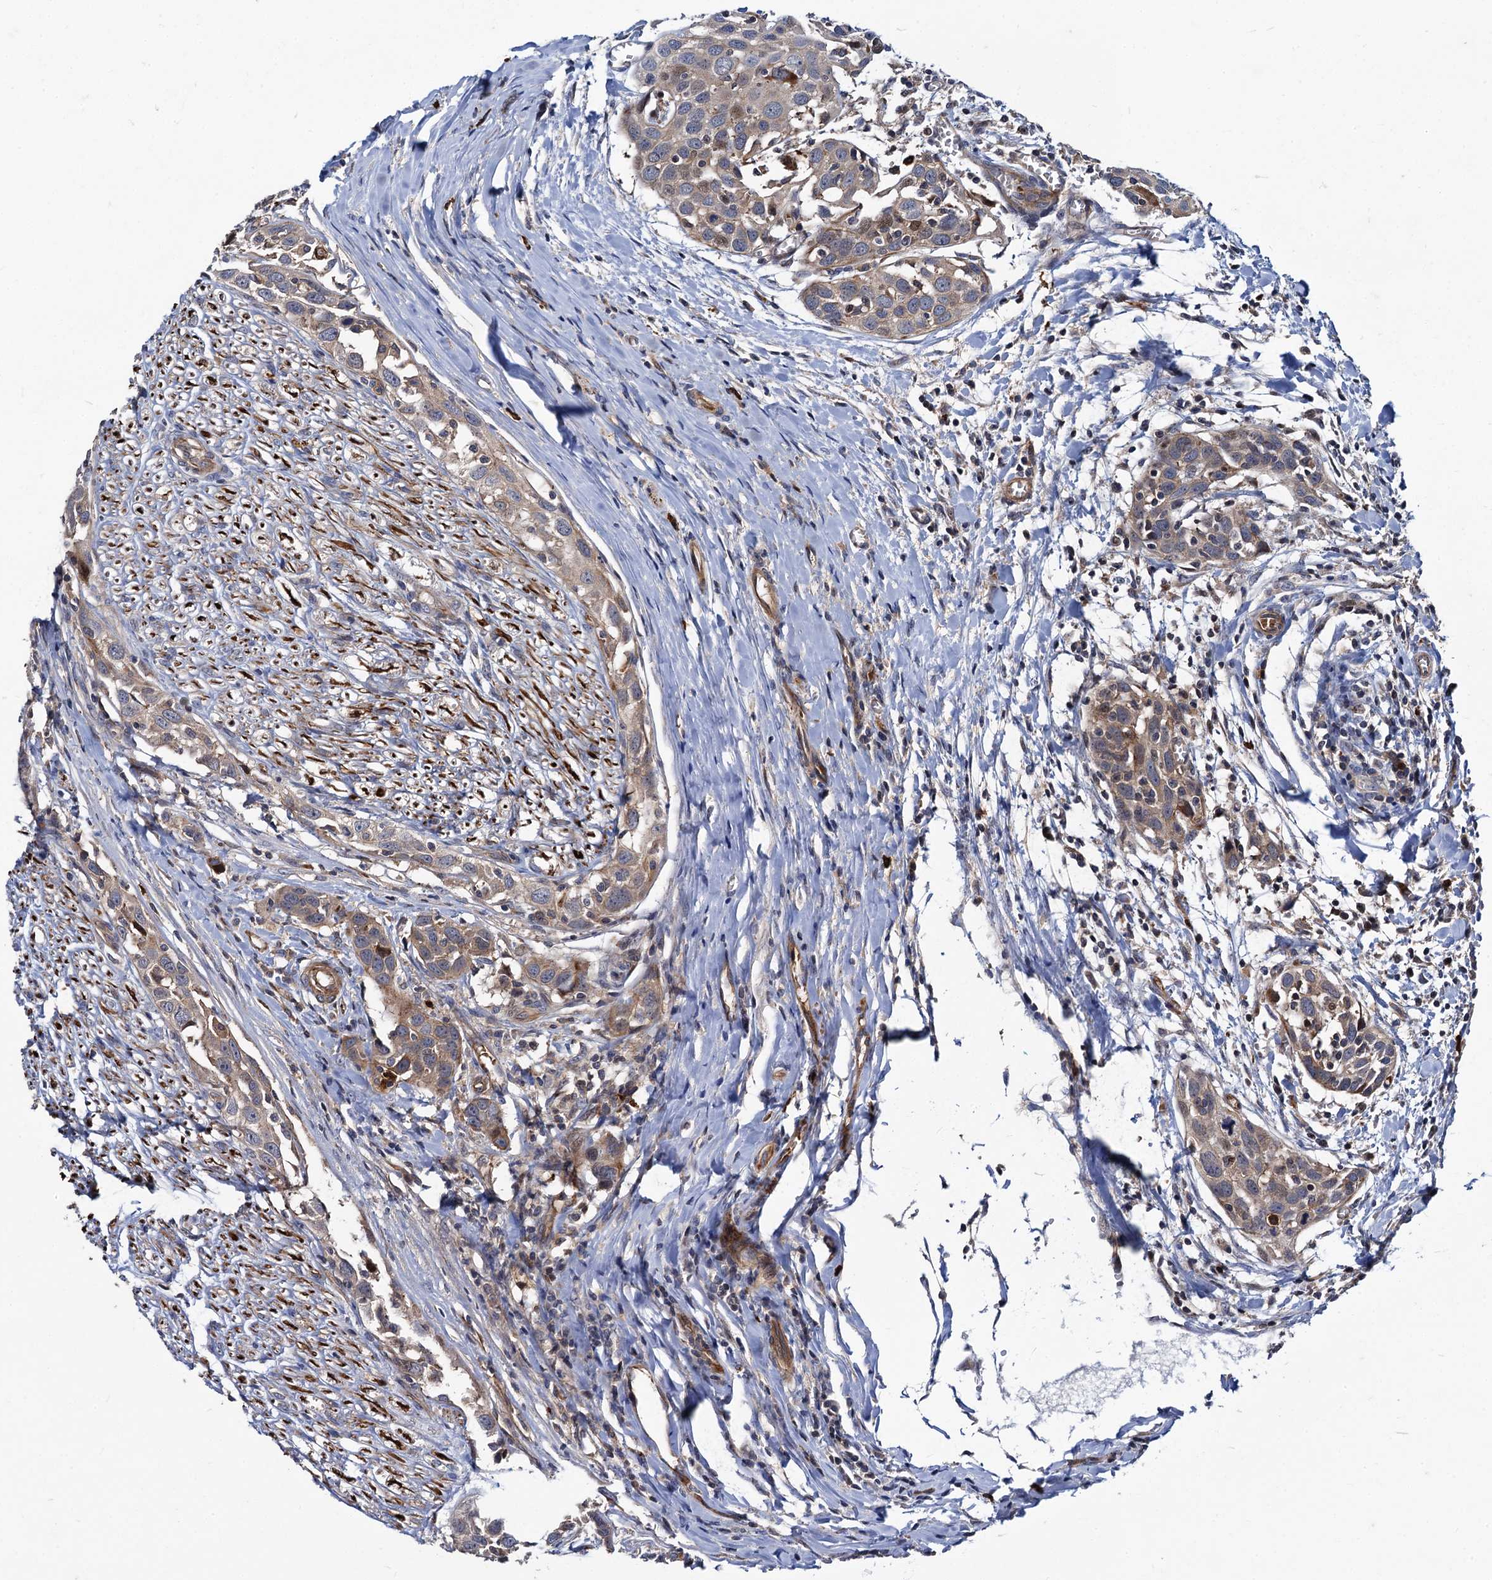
{"staining": {"intensity": "weak", "quantity": ">75%", "location": "cytoplasmic/membranous"}, "tissue": "head and neck cancer", "cell_type": "Tumor cells", "image_type": "cancer", "snomed": [{"axis": "morphology", "description": "Squamous cell carcinoma, NOS"}, {"axis": "topography", "description": "Oral tissue"}, {"axis": "topography", "description": "Head-Neck"}], "caption": "Tumor cells display low levels of weak cytoplasmic/membranous expression in approximately >75% of cells in squamous cell carcinoma (head and neck).", "gene": "KXD1", "patient": {"sex": "female", "age": 50}}